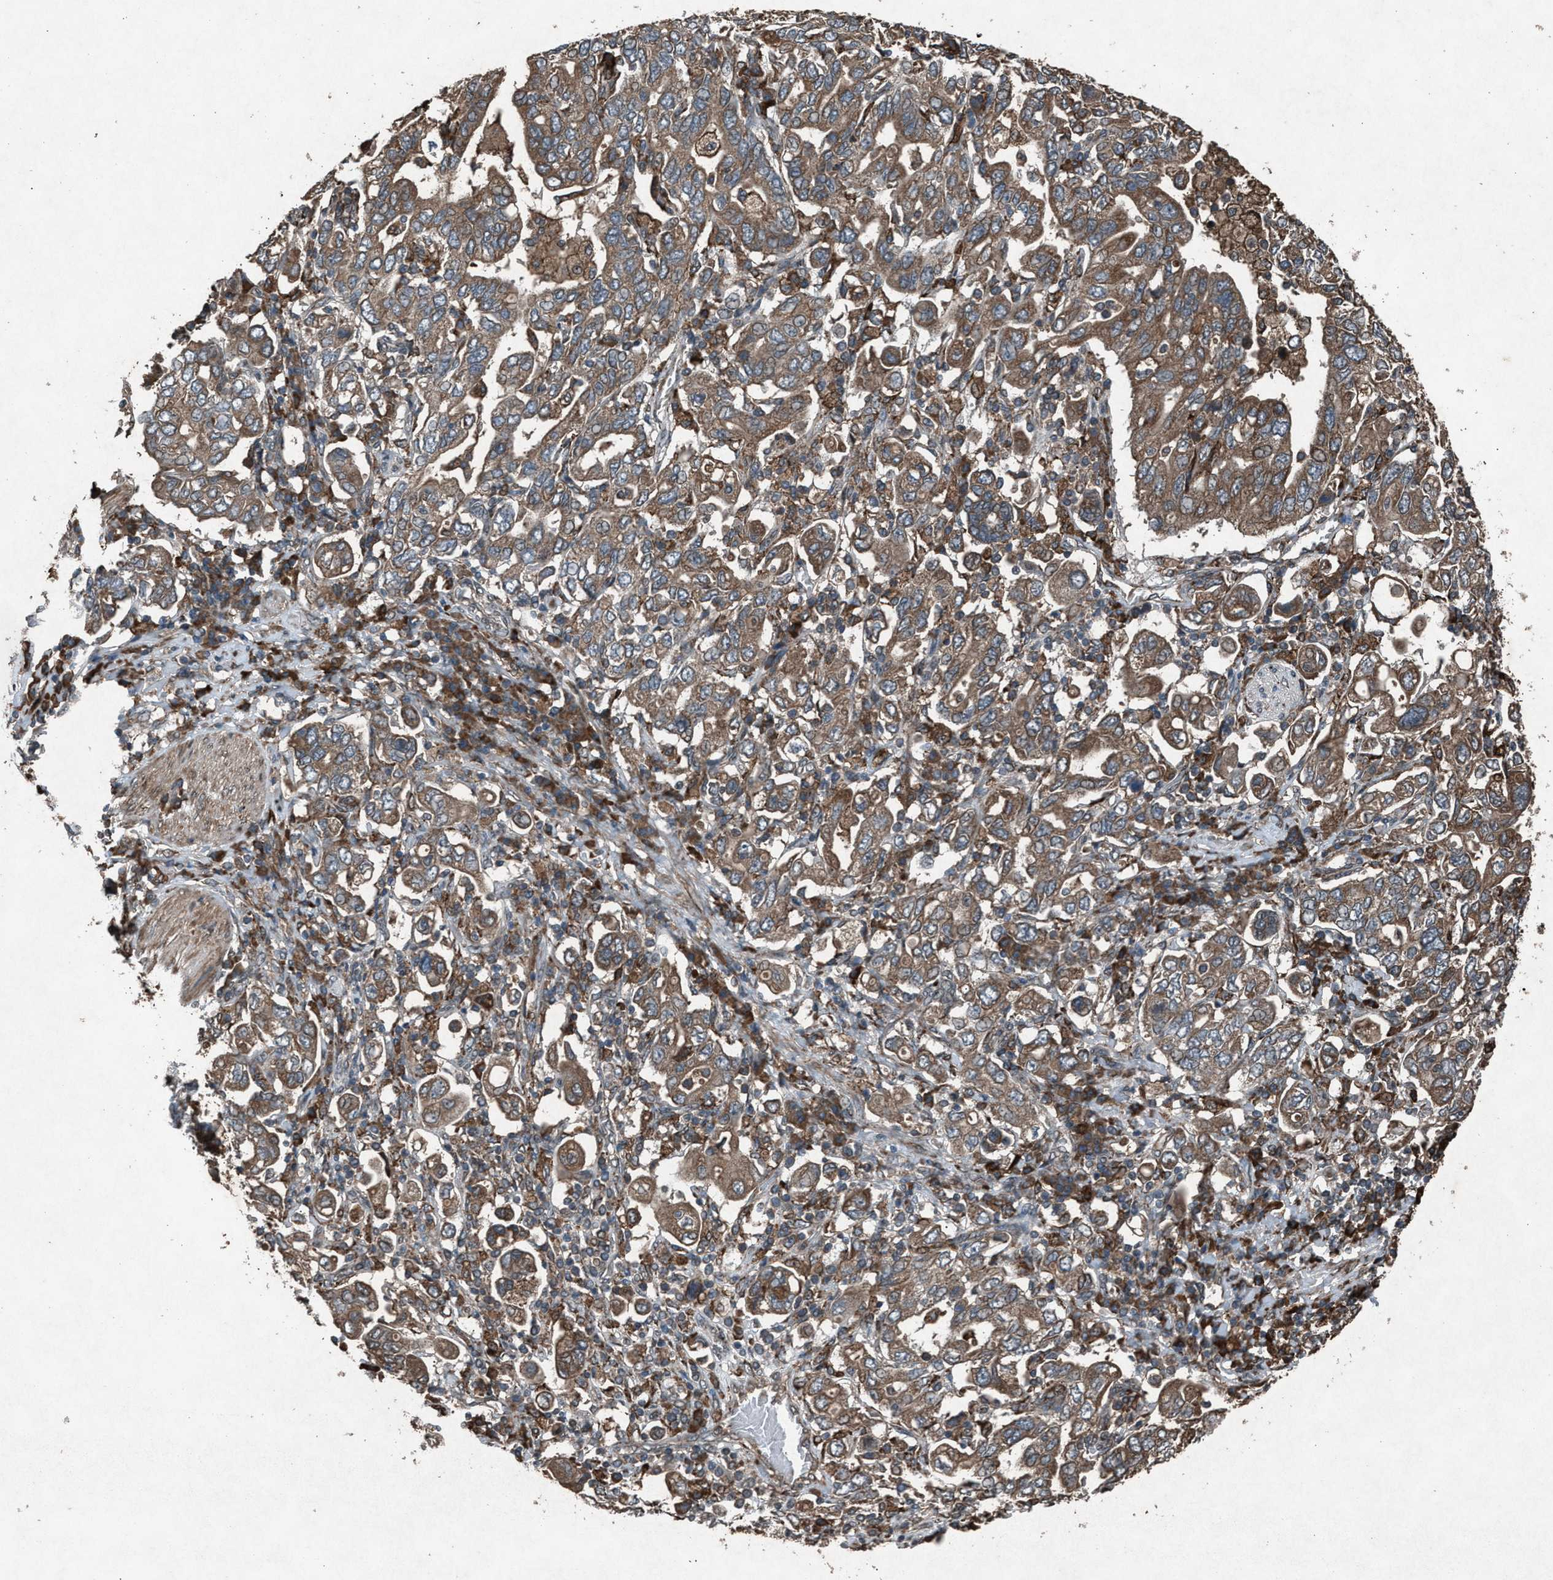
{"staining": {"intensity": "moderate", "quantity": ">75%", "location": "cytoplasmic/membranous"}, "tissue": "stomach cancer", "cell_type": "Tumor cells", "image_type": "cancer", "snomed": [{"axis": "morphology", "description": "Adenocarcinoma, NOS"}, {"axis": "topography", "description": "Stomach, upper"}], "caption": "Stomach adenocarcinoma stained for a protein (brown) demonstrates moderate cytoplasmic/membranous positive expression in about >75% of tumor cells.", "gene": "CALR", "patient": {"sex": "male", "age": 62}}